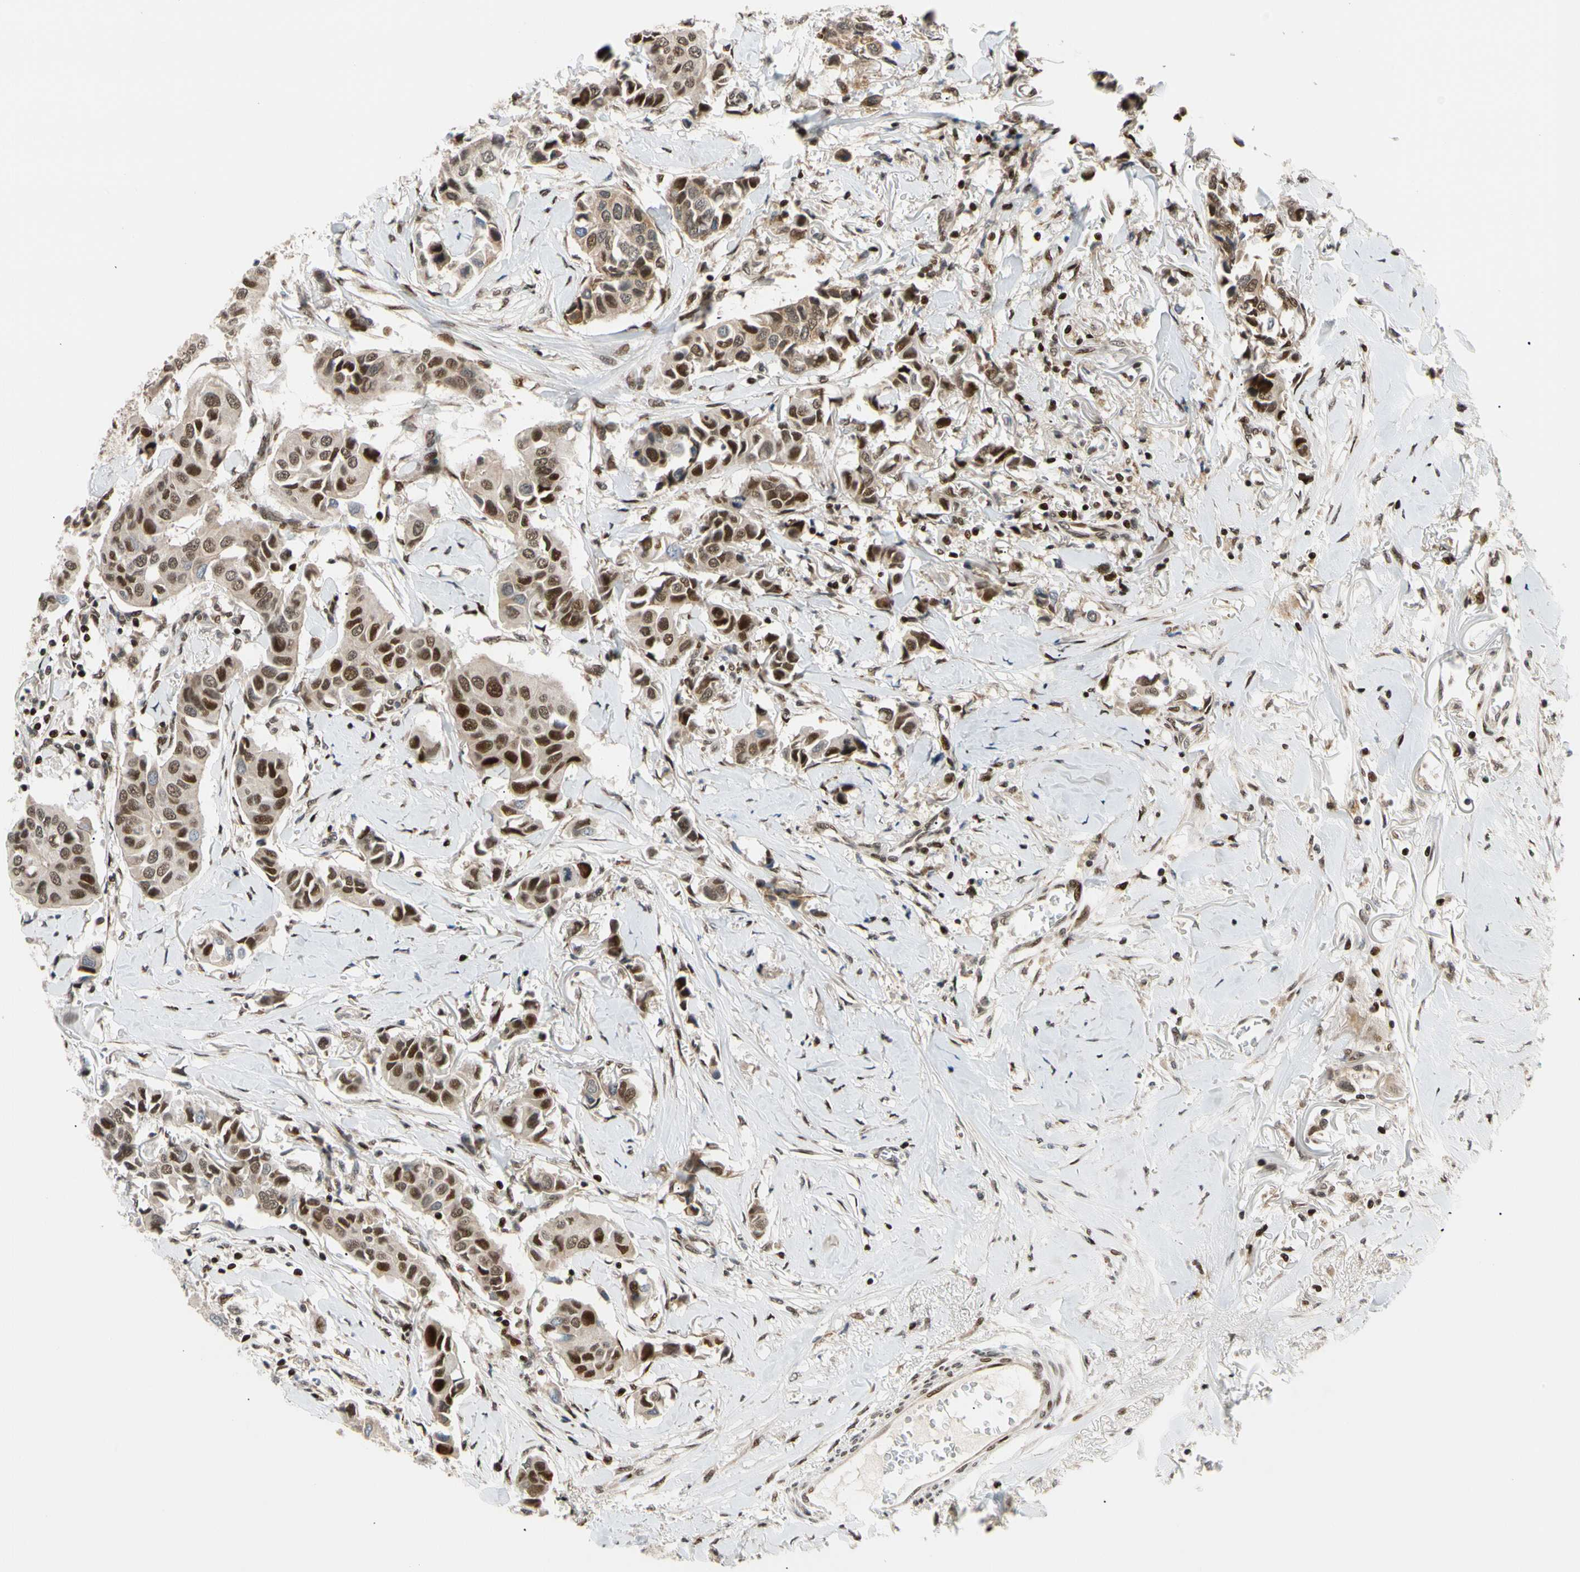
{"staining": {"intensity": "strong", "quantity": "25%-75%", "location": "nuclear"}, "tissue": "breast cancer", "cell_type": "Tumor cells", "image_type": "cancer", "snomed": [{"axis": "morphology", "description": "Duct carcinoma"}, {"axis": "topography", "description": "Breast"}], "caption": "Approximately 25%-75% of tumor cells in breast cancer (intraductal carcinoma) exhibit strong nuclear protein staining as visualized by brown immunohistochemical staining.", "gene": "E2F1", "patient": {"sex": "female", "age": 80}}